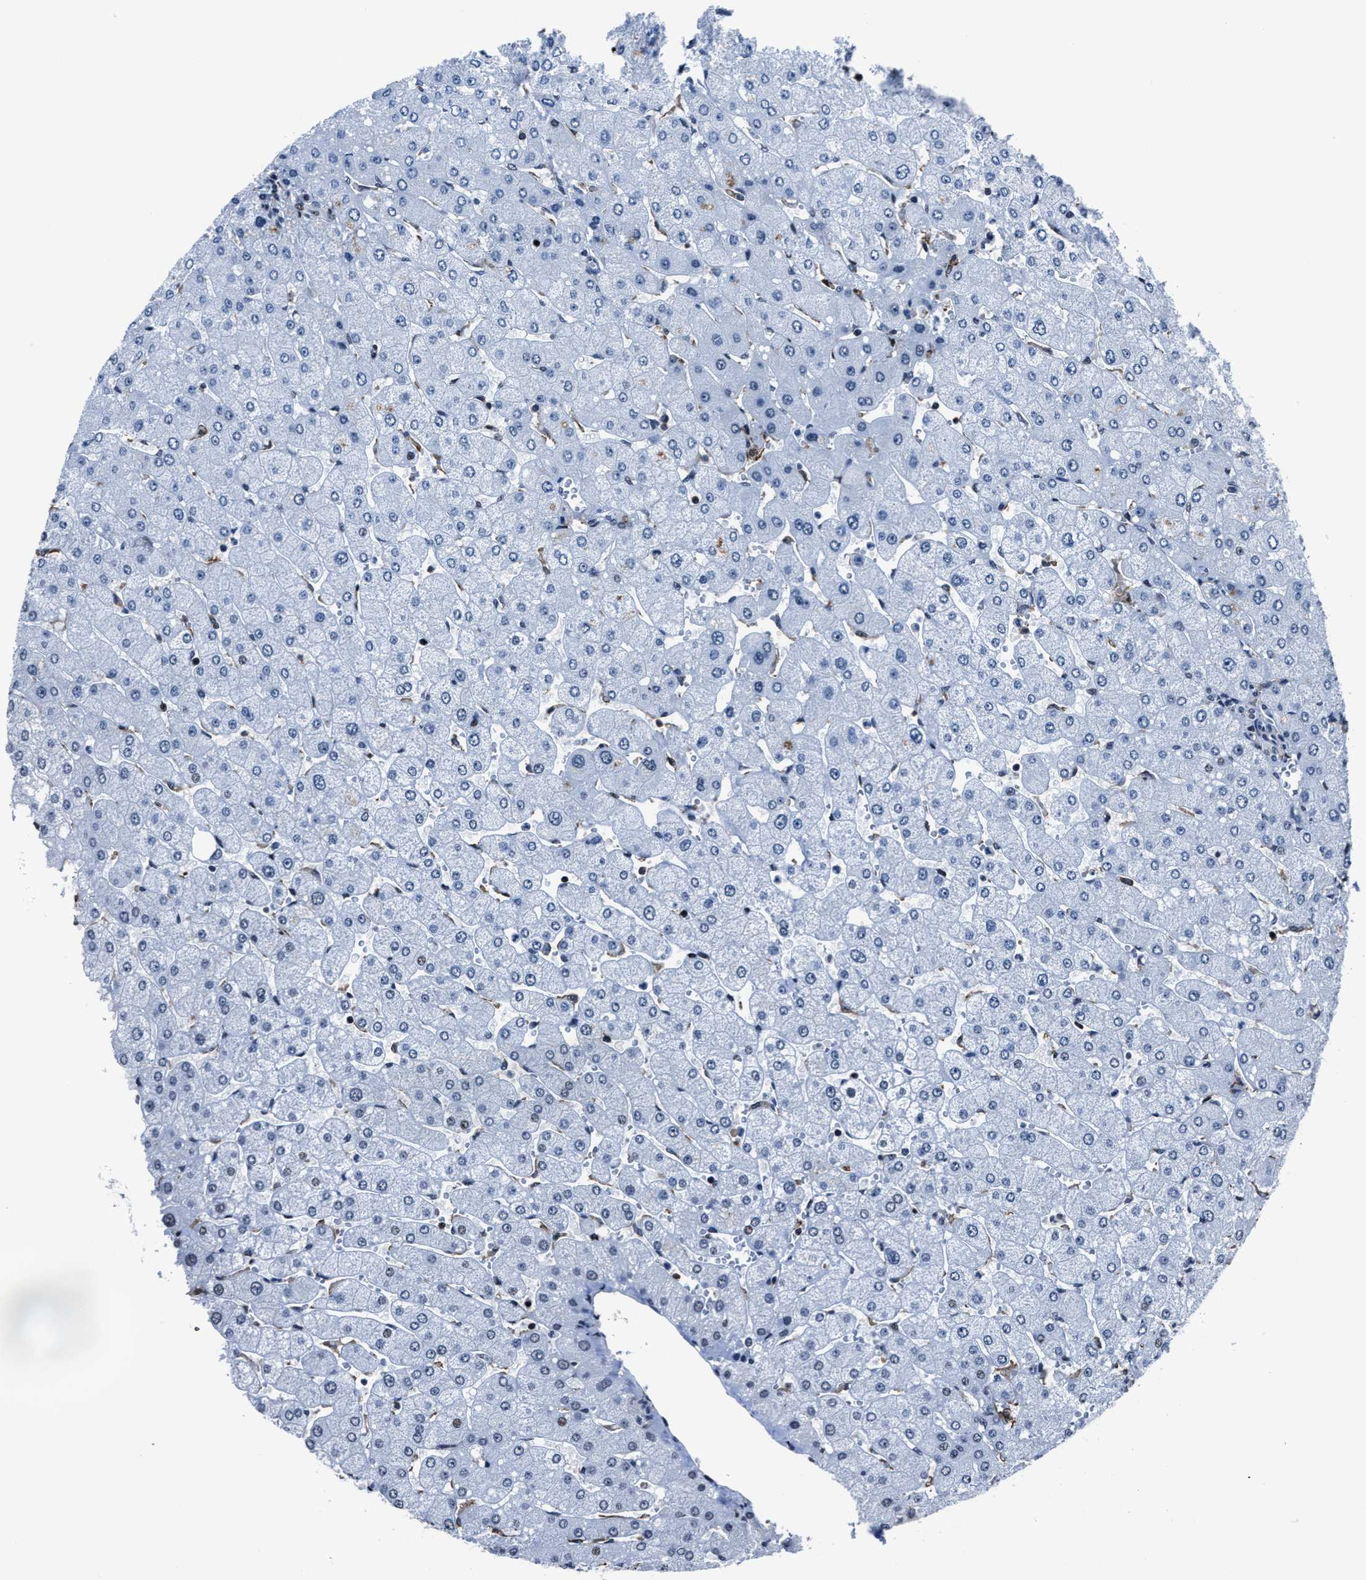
{"staining": {"intensity": "weak", "quantity": "25%-75%", "location": "nuclear"}, "tissue": "liver", "cell_type": "Cholangiocytes", "image_type": "normal", "snomed": [{"axis": "morphology", "description": "Normal tissue, NOS"}, {"axis": "topography", "description": "Liver"}], "caption": "Cholangiocytes exhibit low levels of weak nuclear expression in about 25%-75% of cells in unremarkable human liver.", "gene": "PPIE", "patient": {"sex": "male", "age": 55}}